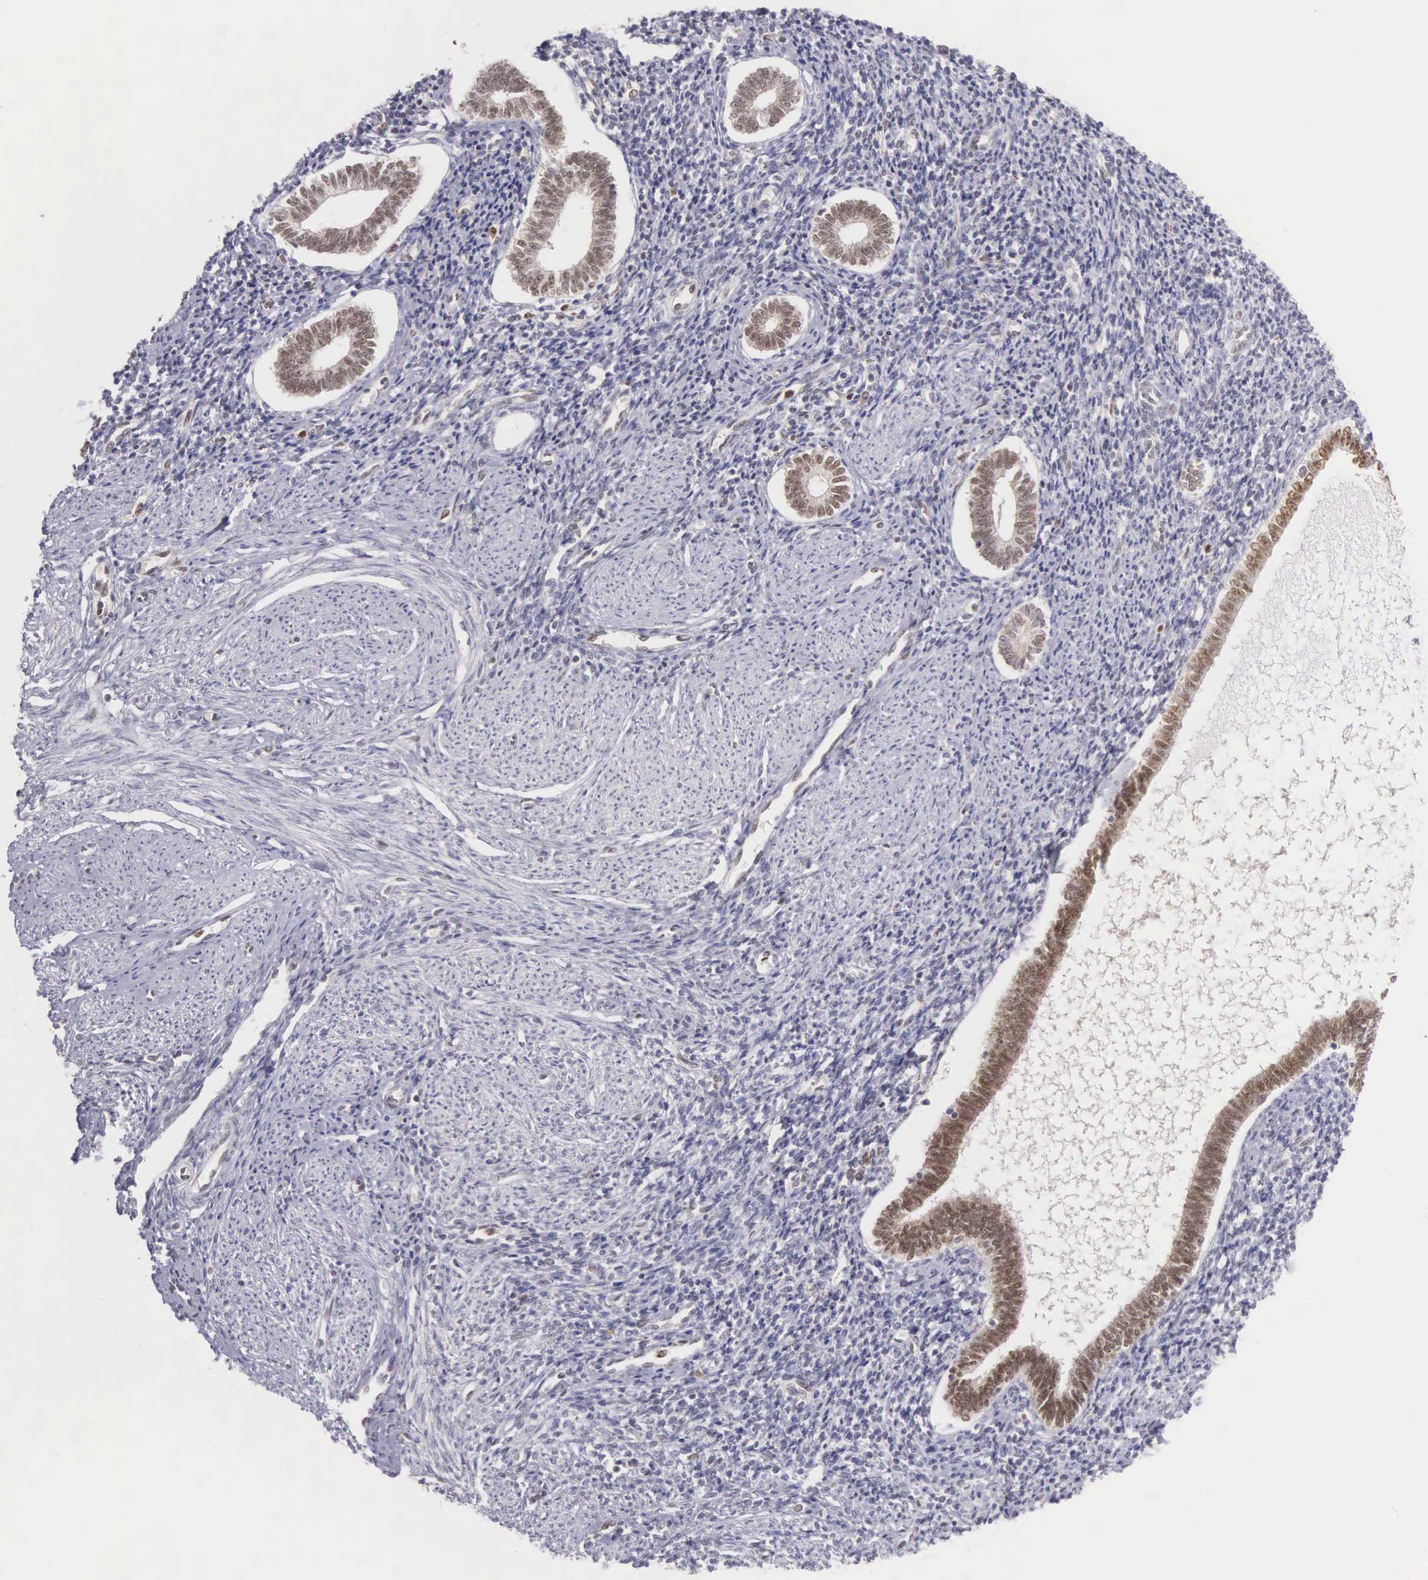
{"staining": {"intensity": "moderate", "quantity": "<25%", "location": "nuclear"}, "tissue": "endometrium", "cell_type": "Cells in endometrial stroma", "image_type": "normal", "snomed": [{"axis": "morphology", "description": "Normal tissue, NOS"}, {"axis": "topography", "description": "Endometrium"}], "caption": "Protein expression analysis of unremarkable human endometrium reveals moderate nuclear positivity in approximately <25% of cells in endometrial stroma.", "gene": "GRK3", "patient": {"sex": "female", "age": 52}}